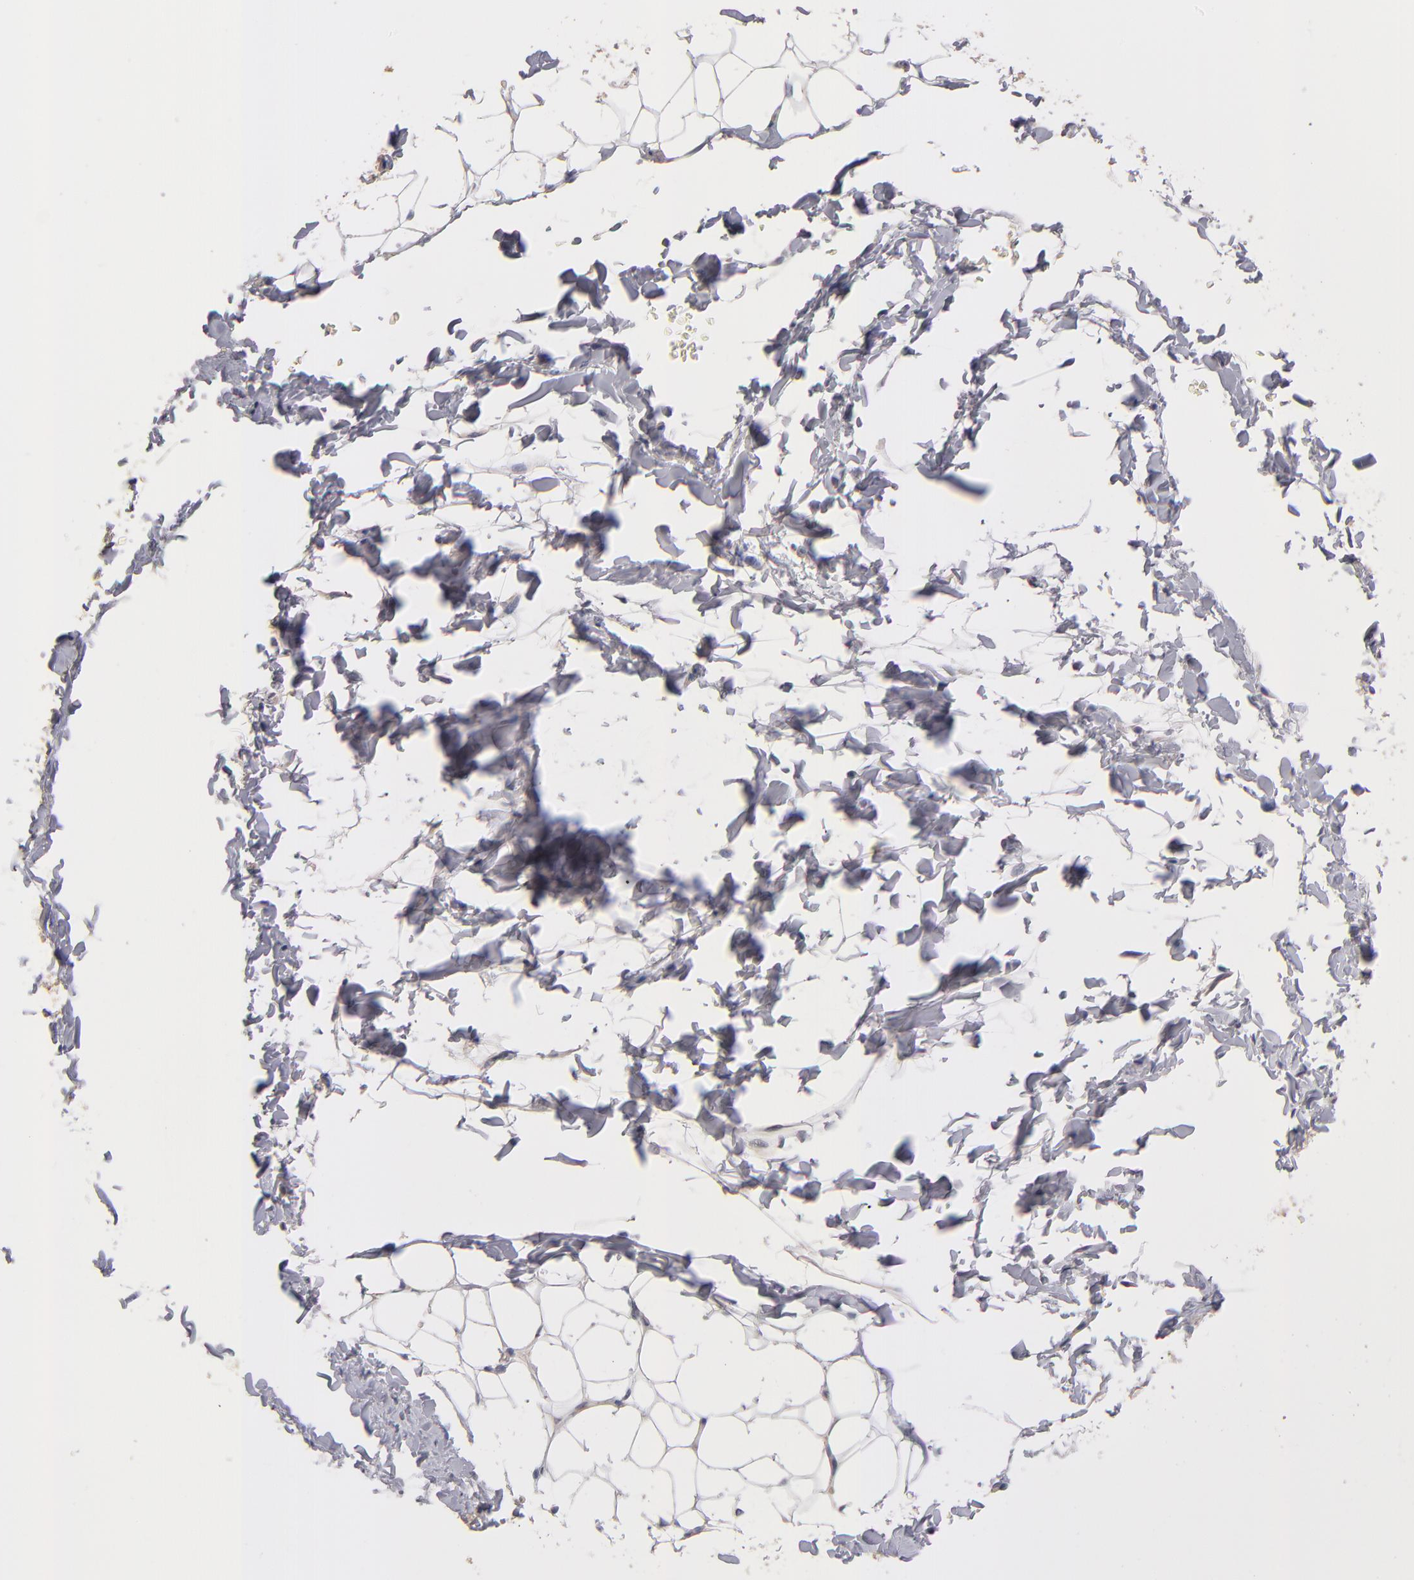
{"staining": {"intensity": "weak", "quantity": ">75%", "location": "cytoplasmic/membranous"}, "tissue": "adipose tissue", "cell_type": "Adipocytes", "image_type": "normal", "snomed": [{"axis": "morphology", "description": "Normal tissue, NOS"}, {"axis": "topography", "description": "Soft tissue"}], "caption": "Adipose tissue stained for a protein (brown) demonstrates weak cytoplasmic/membranous positive positivity in about >75% of adipocytes.", "gene": "DACT1", "patient": {"sex": "male", "age": 26}}